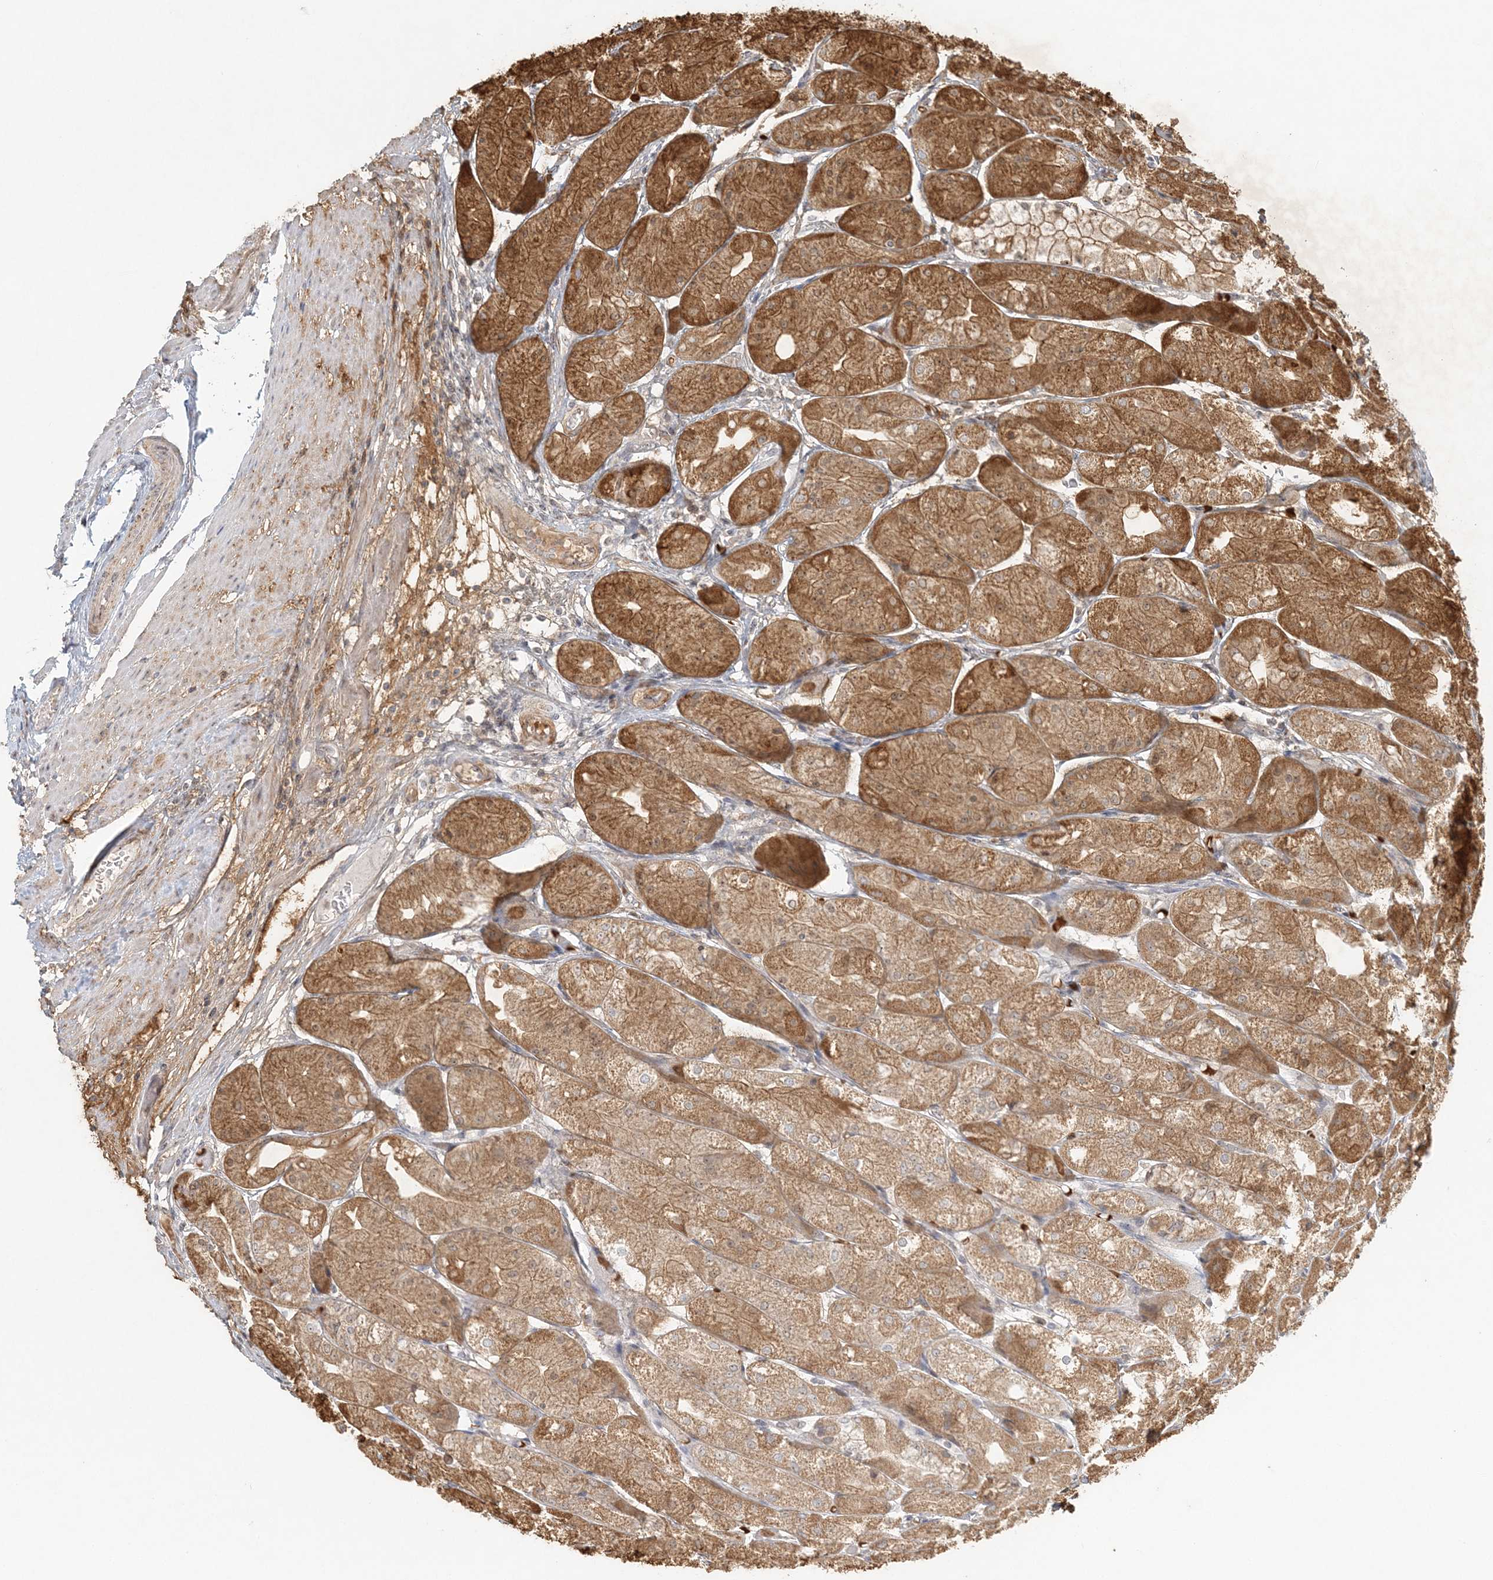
{"staining": {"intensity": "moderate", "quantity": "25%-75%", "location": "cytoplasmic/membranous,nuclear"}, "tissue": "stomach", "cell_type": "Glandular cells", "image_type": "normal", "snomed": [{"axis": "morphology", "description": "Normal tissue, NOS"}, {"axis": "topography", "description": "Stomach, upper"}], "caption": "Immunohistochemistry (IHC) photomicrograph of unremarkable stomach stained for a protein (brown), which demonstrates medium levels of moderate cytoplasmic/membranous,nuclear expression in approximately 25%-75% of glandular cells.", "gene": "UBE2F", "patient": {"sex": "male", "age": 72}}